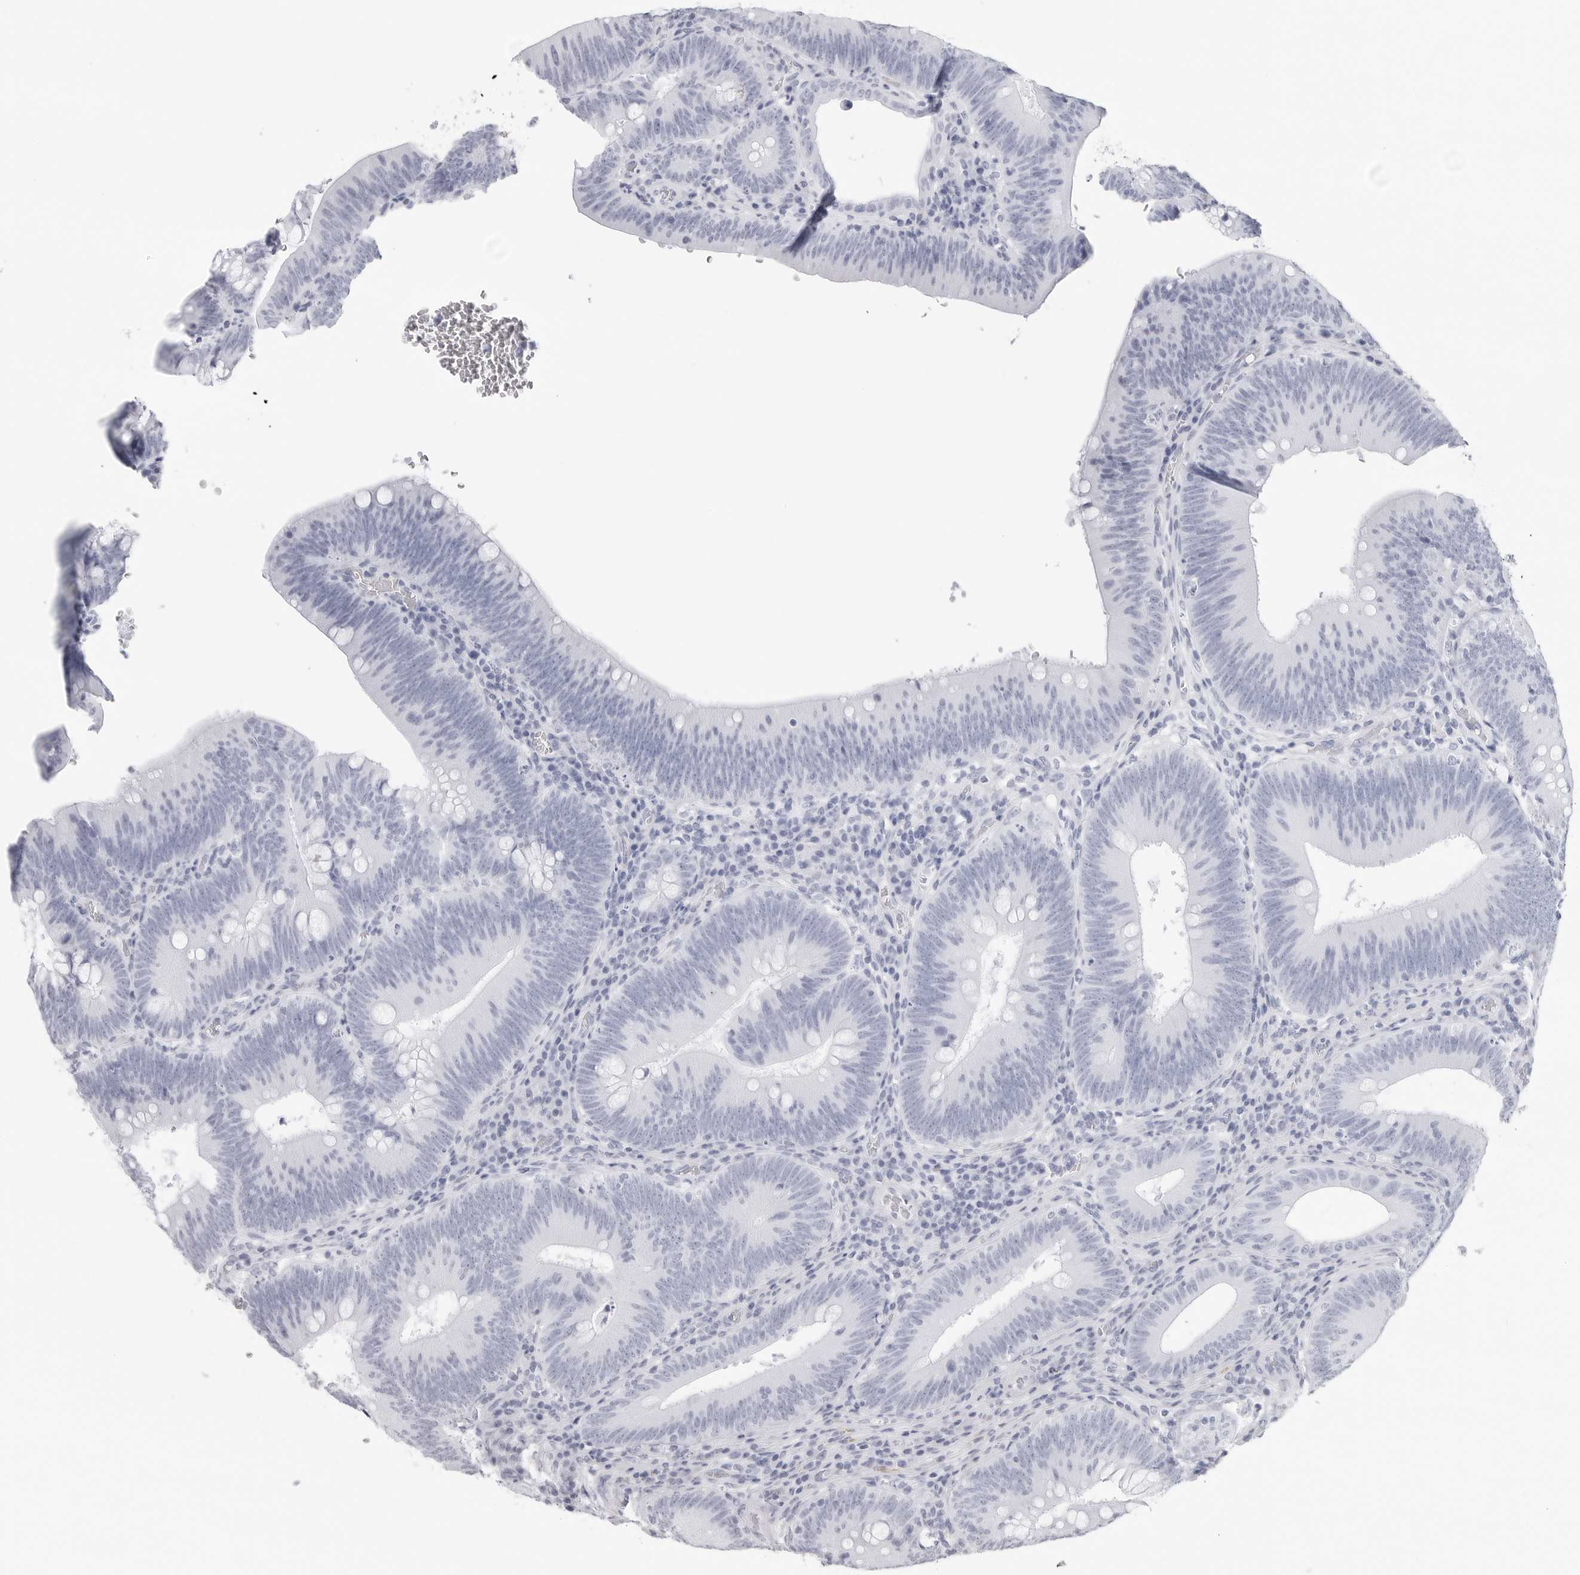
{"staining": {"intensity": "negative", "quantity": "none", "location": "none"}, "tissue": "colorectal cancer", "cell_type": "Tumor cells", "image_type": "cancer", "snomed": [{"axis": "morphology", "description": "Normal tissue, NOS"}, {"axis": "topography", "description": "Colon"}], "caption": "Photomicrograph shows no significant protein positivity in tumor cells of colorectal cancer. (DAB immunohistochemistry (IHC), high magnification).", "gene": "CST2", "patient": {"sex": "female", "age": 82}}